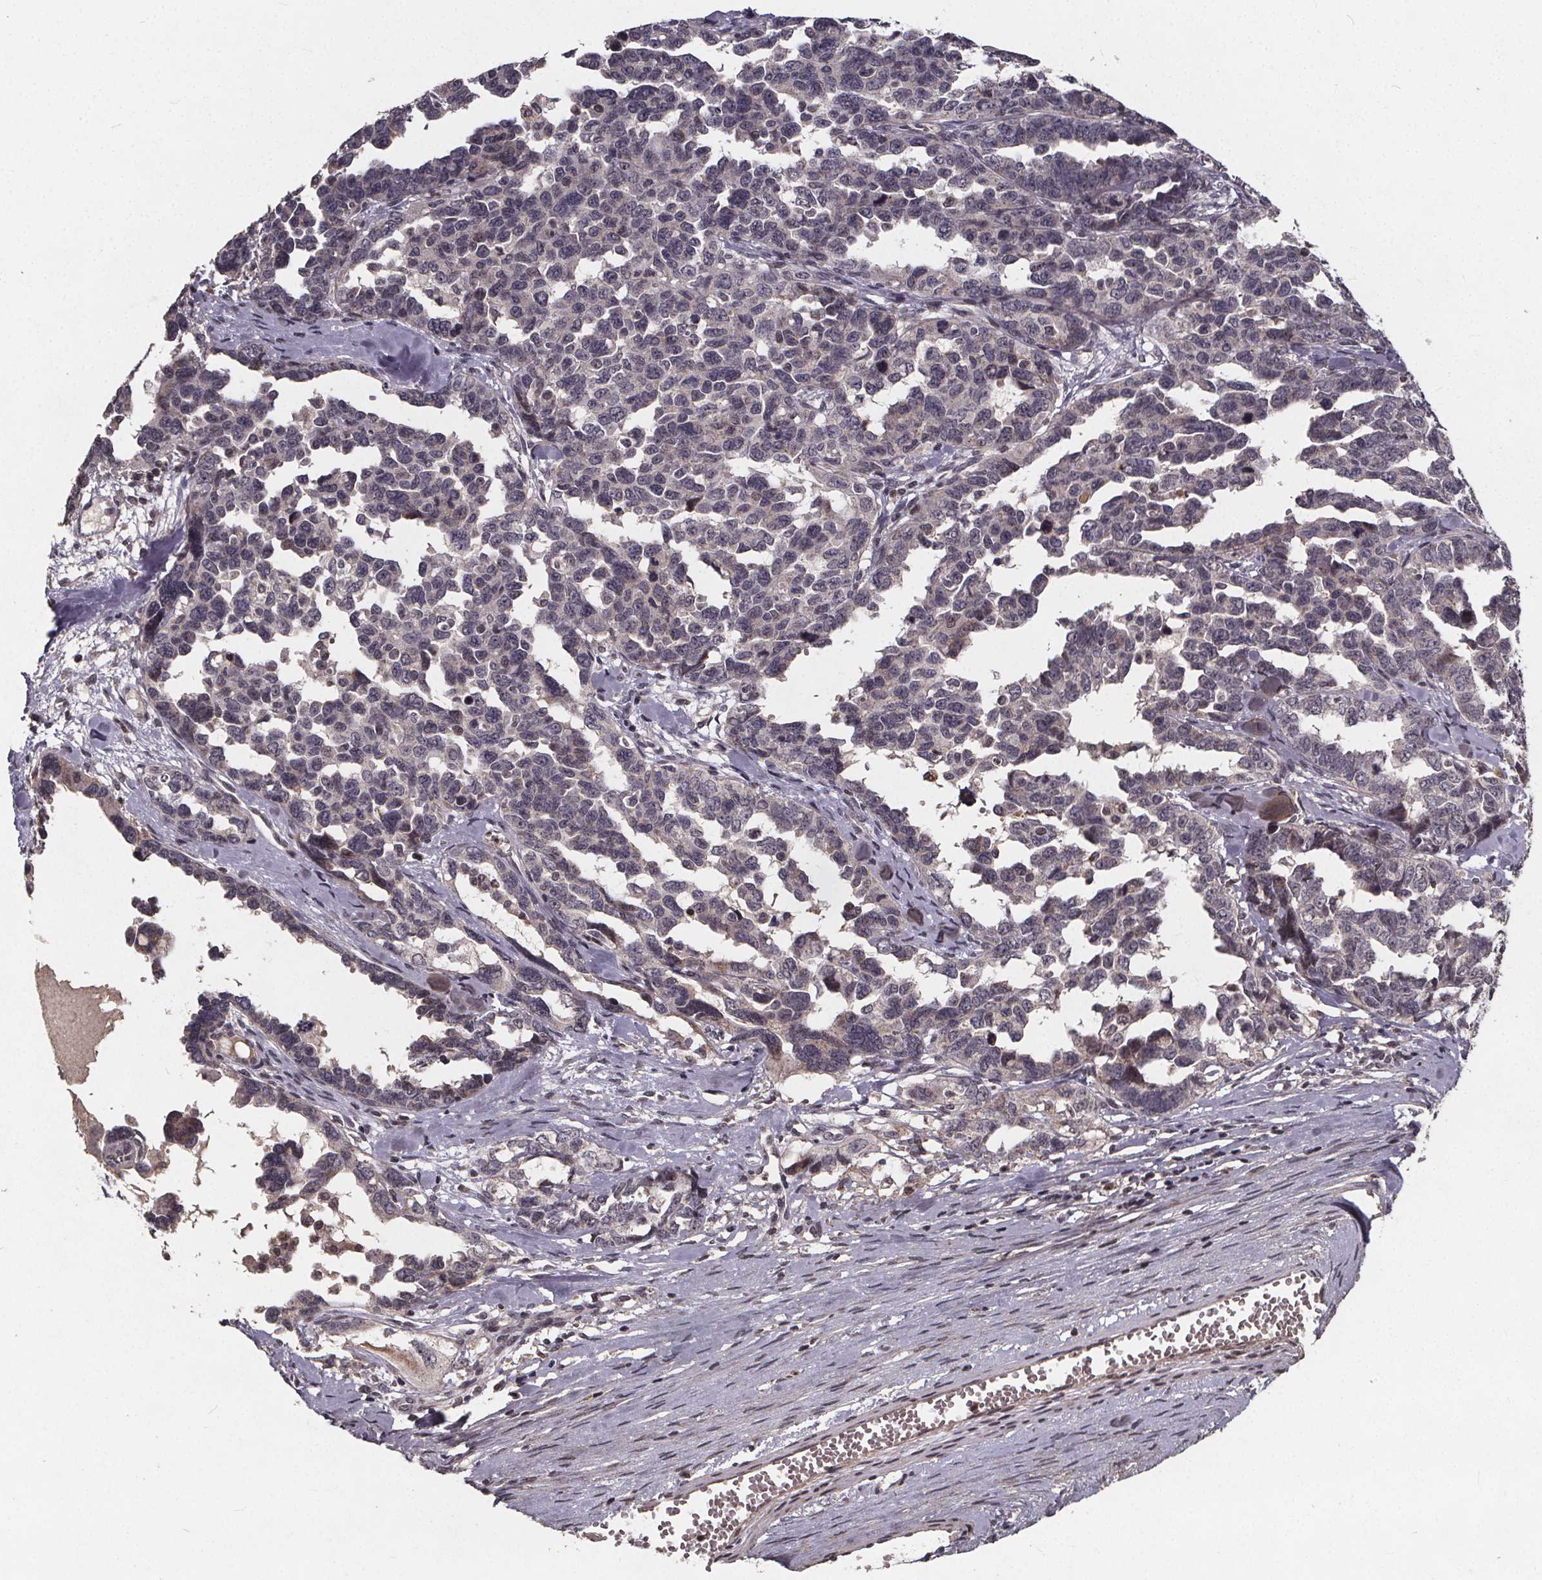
{"staining": {"intensity": "negative", "quantity": "none", "location": "none"}, "tissue": "ovarian cancer", "cell_type": "Tumor cells", "image_type": "cancer", "snomed": [{"axis": "morphology", "description": "Cystadenocarcinoma, serous, NOS"}, {"axis": "topography", "description": "Ovary"}], "caption": "A photomicrograph of ovarian cancer stained for a protein exhibits no brown staining in tumor cells. Nuclei are stained in blue.", "gene": "GPX3", "patient": {"sex": "female", "age": 69}}